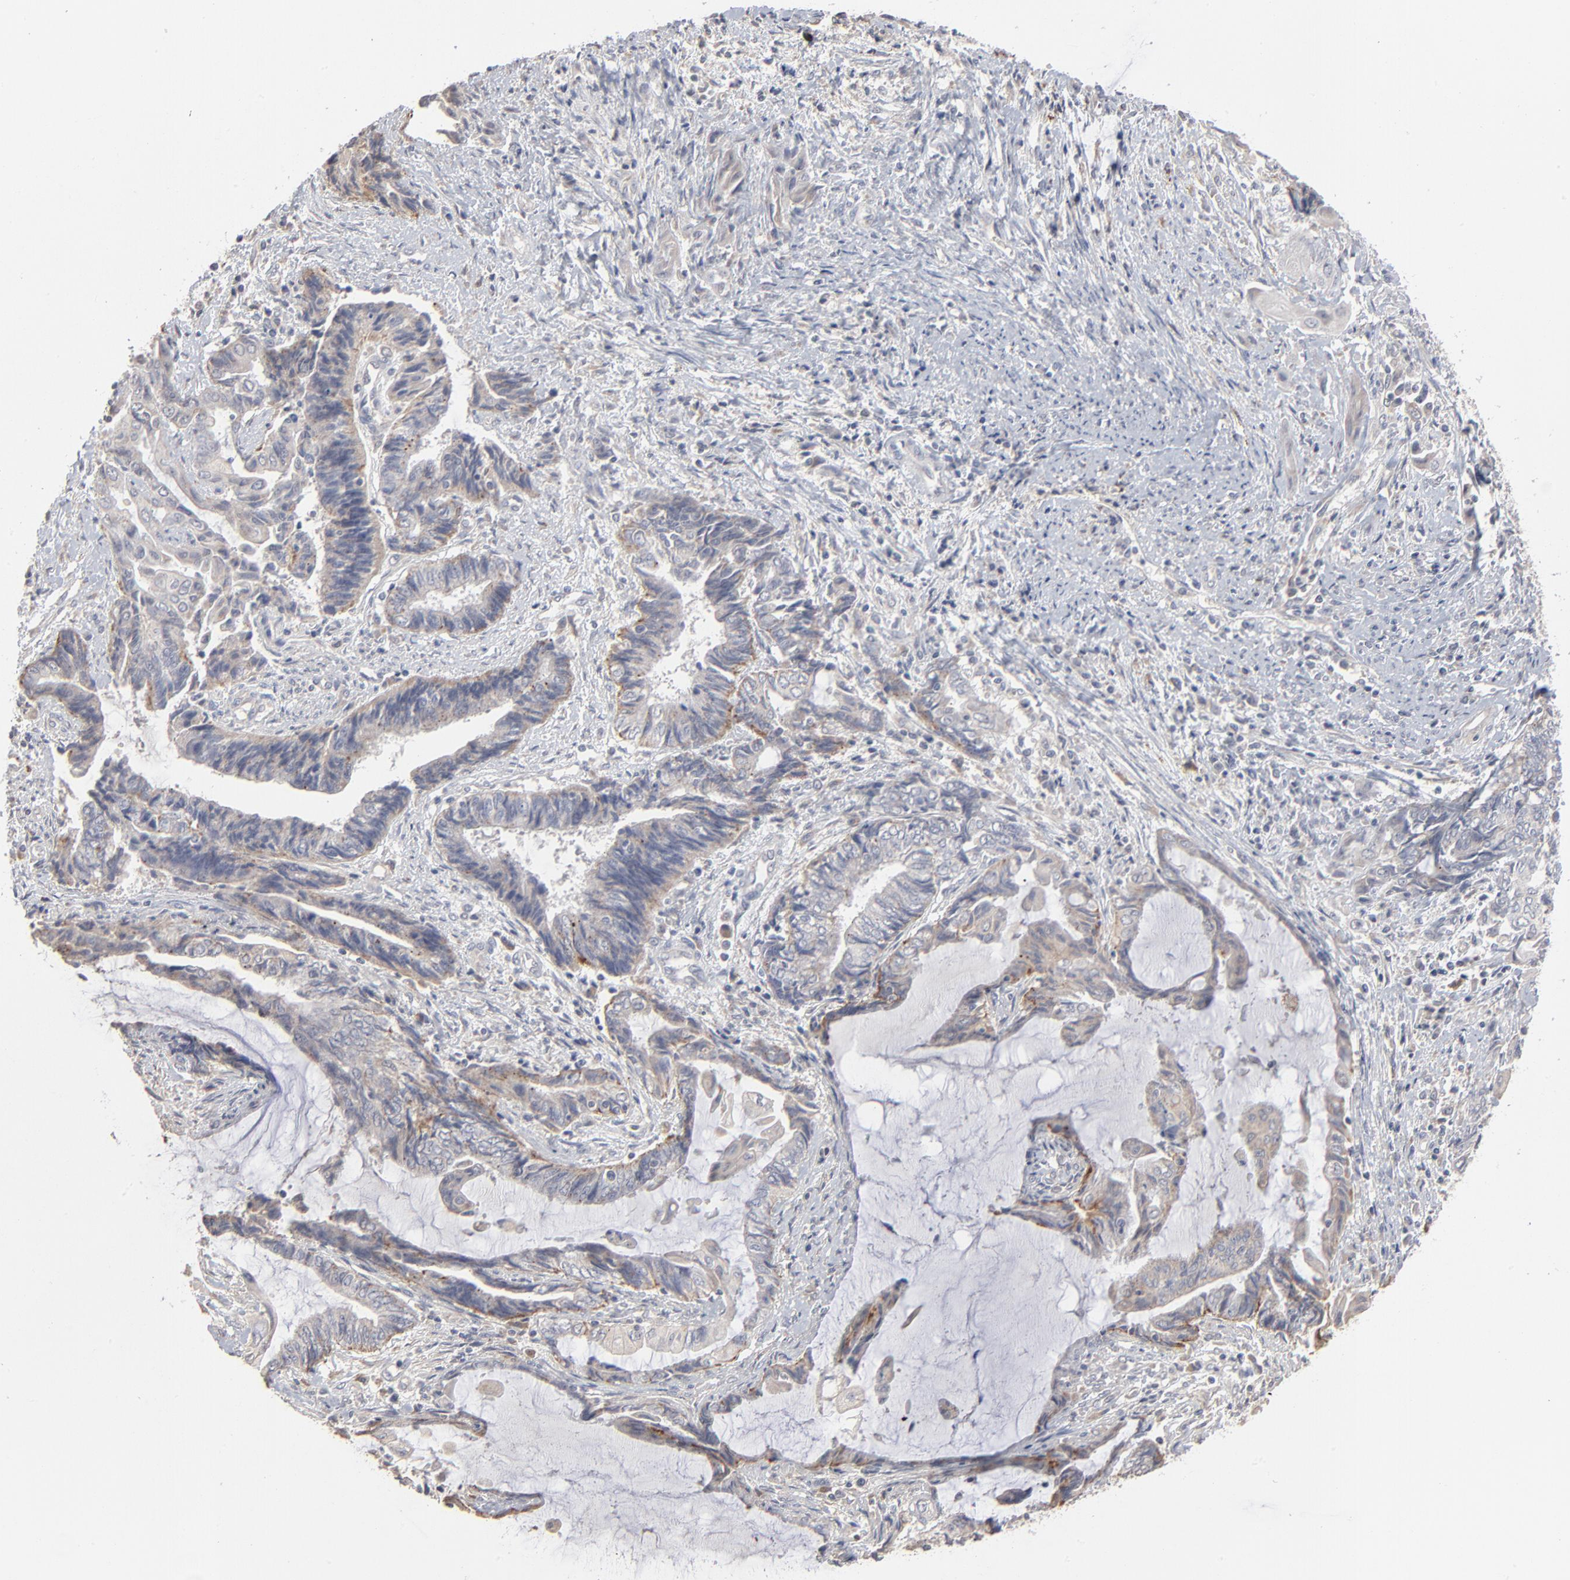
{"staining": {"intensity": "negative", "quantity": "none", "location": "none"}, "tissue": "endometrial cancer", "cell_type": "Tumor cells", "image_type": "cancer", "snomed": [{"axis": "morphology", "description": "Adenocarcinoma, NOS"}, {"axis": "topography", "description": "Uterus"}, {"axis": "topography", "description": "Endometrium"}], "caption": "IHC histopathology image of adenocarcinoma (endometrial) stained for a protein (brown), which demonstrates no staining in tumor cells.", "gene": "POMT2", "patient": {"sex": "female", "age": 70}}